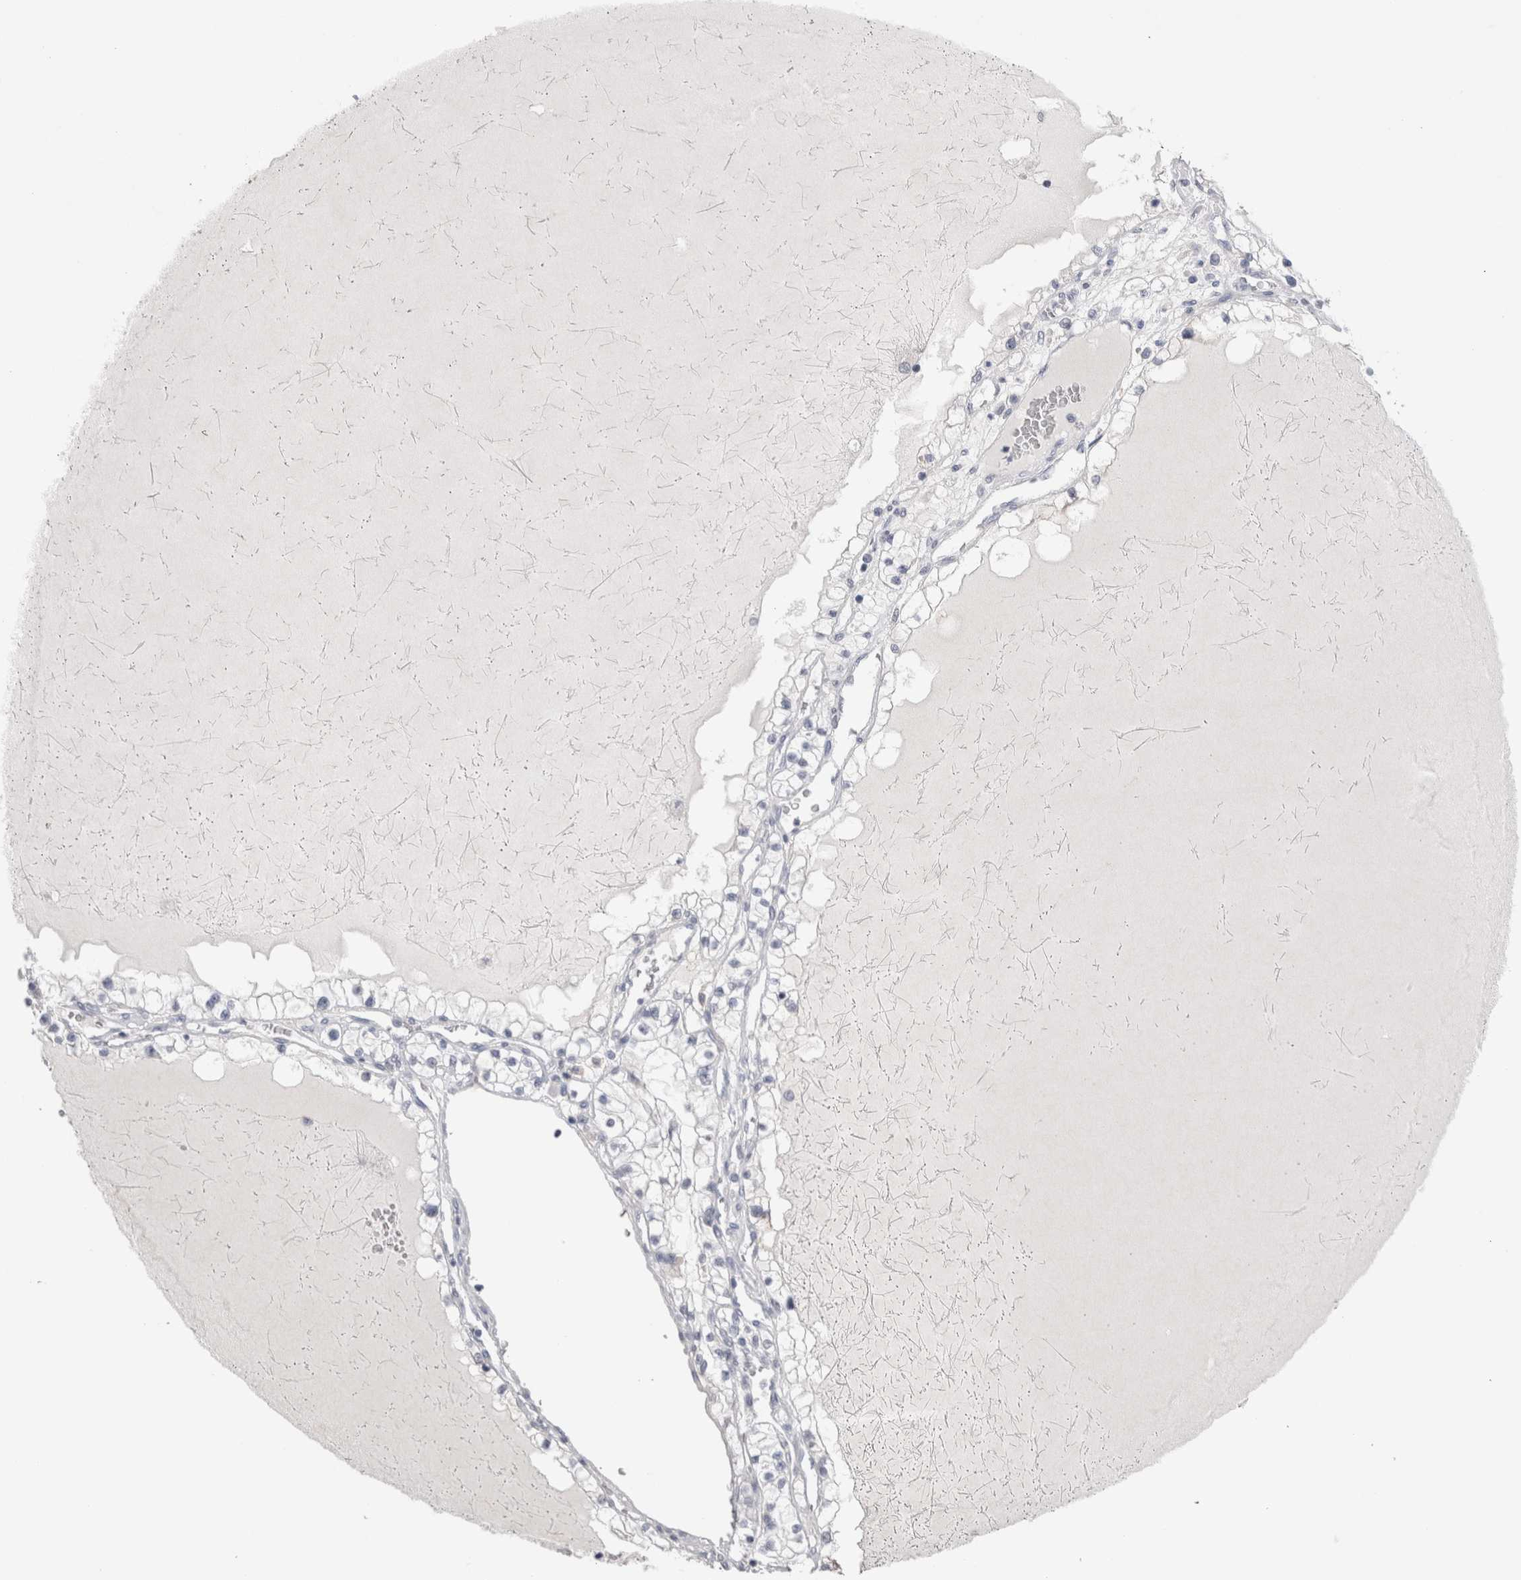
{"staining": {"intensity": "negative", "quantity": "none", "location": "none"}, "tissue": "renal cancer", "cell_type": "Tumor cells", "image_type": "cancer", "snomed": [{"axis": "morphology", "description": "Adenocarcinoma, NOS"}, {"axis": "topography", "description": "Kidney"}], "caption": "Renal cancer (adenocarcinoma) was stained to show a protein in brown. There is no significant staining in tumor cells.", "gene": "SUCNR1", "patient": {"sex": "male", "age": 68}}